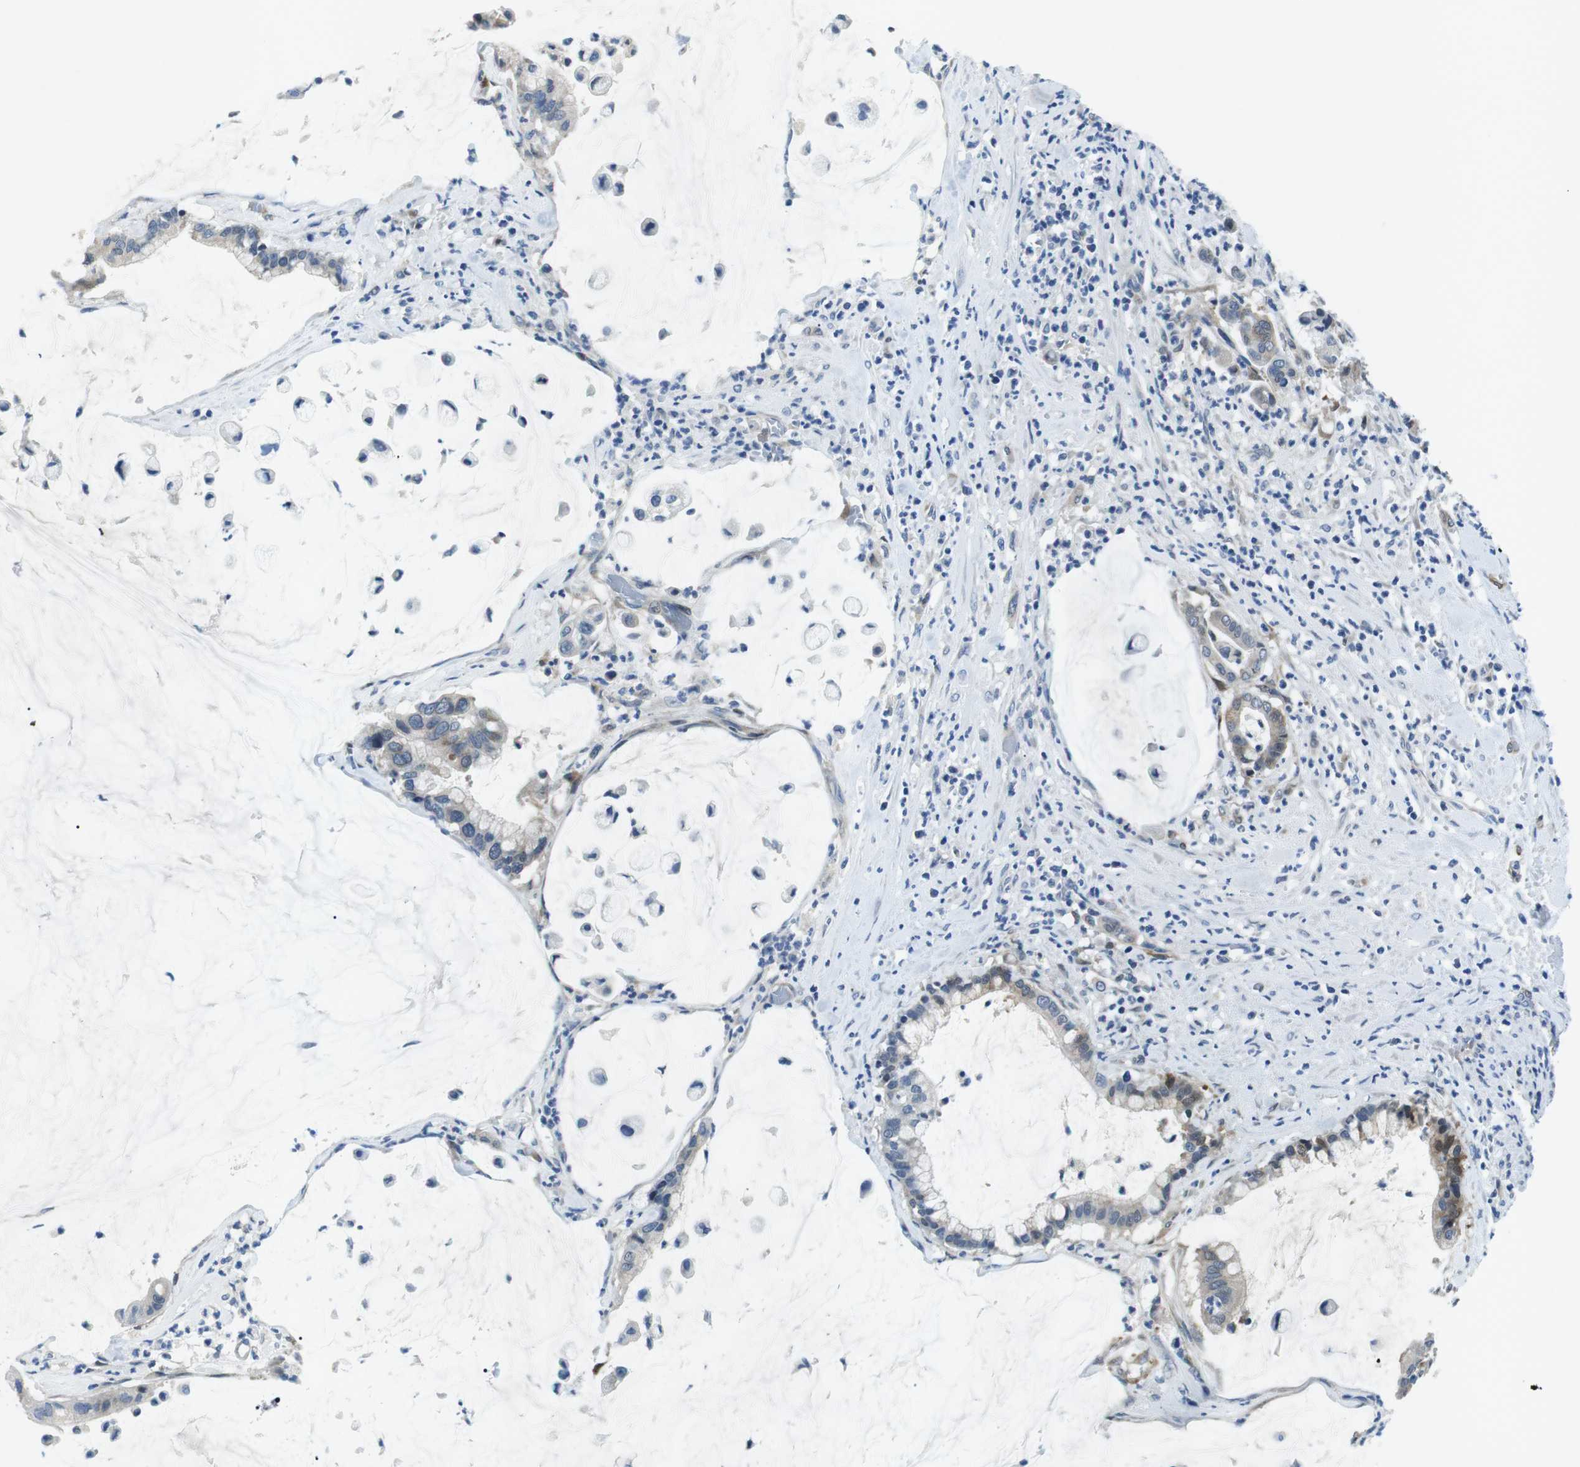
{"staining": {"intensity": "moderate", "quantity": "<25%", "location": "cytoplasmic/membranous"}, "tissue": "pancreatic cancer", "cell_type": "Tumor cells", "image_type": "cancer", "snomed": [{"axis": "morphology", "description": "Adenocarcinoma, NOS"}, {"axis": "topography", "description": "Pancreas"}], "caption": "A histopathology image of adenocarcinoma (pancreatic) stained for a protein shows moderate cytoplasmic/membranous brown staining in tumor cells.", "gene": "PHLDA1", "patient": {"sex": "male", "age": 41}}